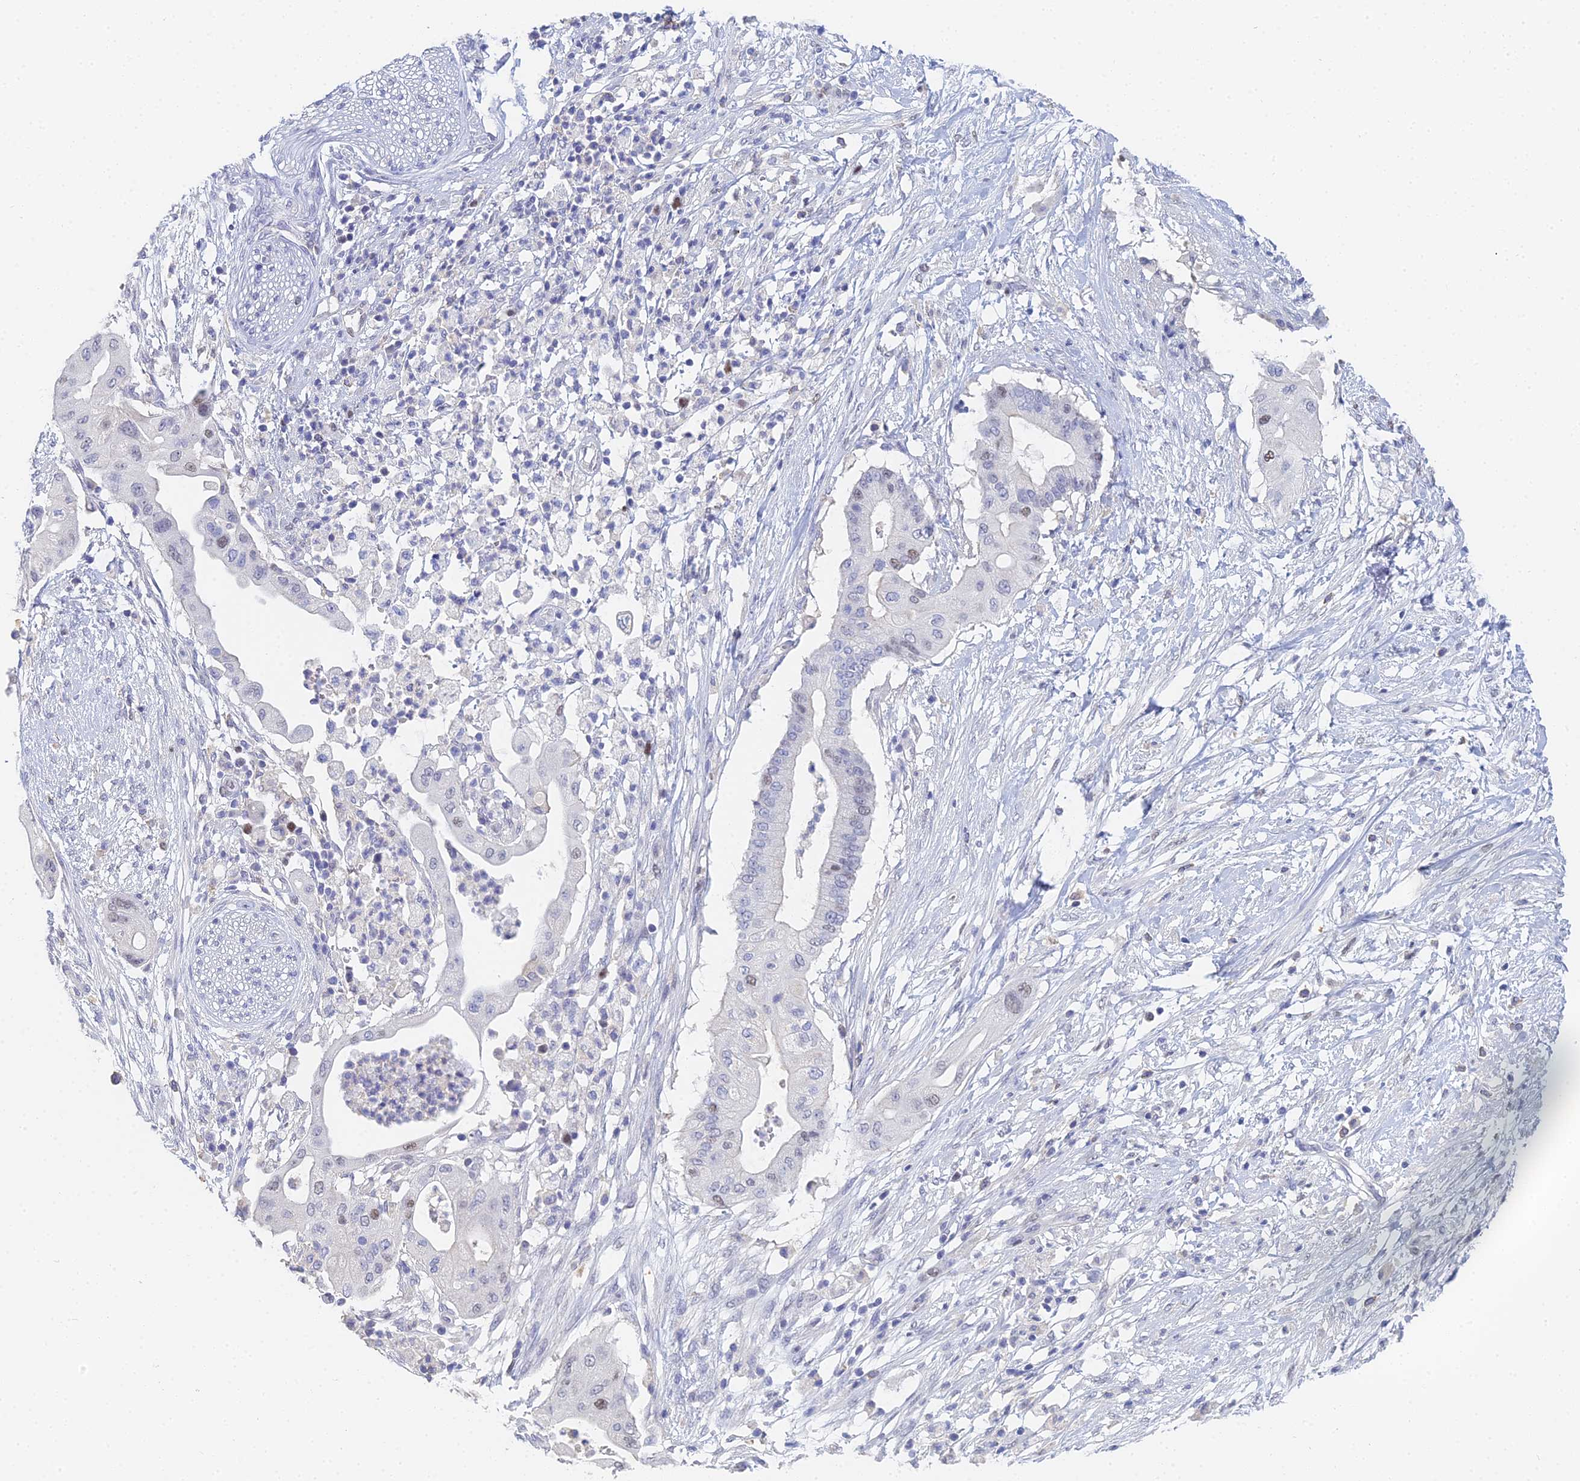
{"staining": {"intensity": "weak", "quantity": "<25%", "location": "nuclear"}, "tissue": "pancreatic cancer", "cell_type": "Tumor cells", "image_type": "cancer", "snomed": [{"axis": "morphology", "description": "Adenocarcinoma, NOS"}, {"axis": "topography", "description": "Pancreas"}], "caption": "An image of human pancreatic adenocarcinoma is negative for staining in tumor cells. (DAB immunohistochemistry, high magnification).", "gene": "MCM2", "patient": {"sex": "male", "age": 68}}